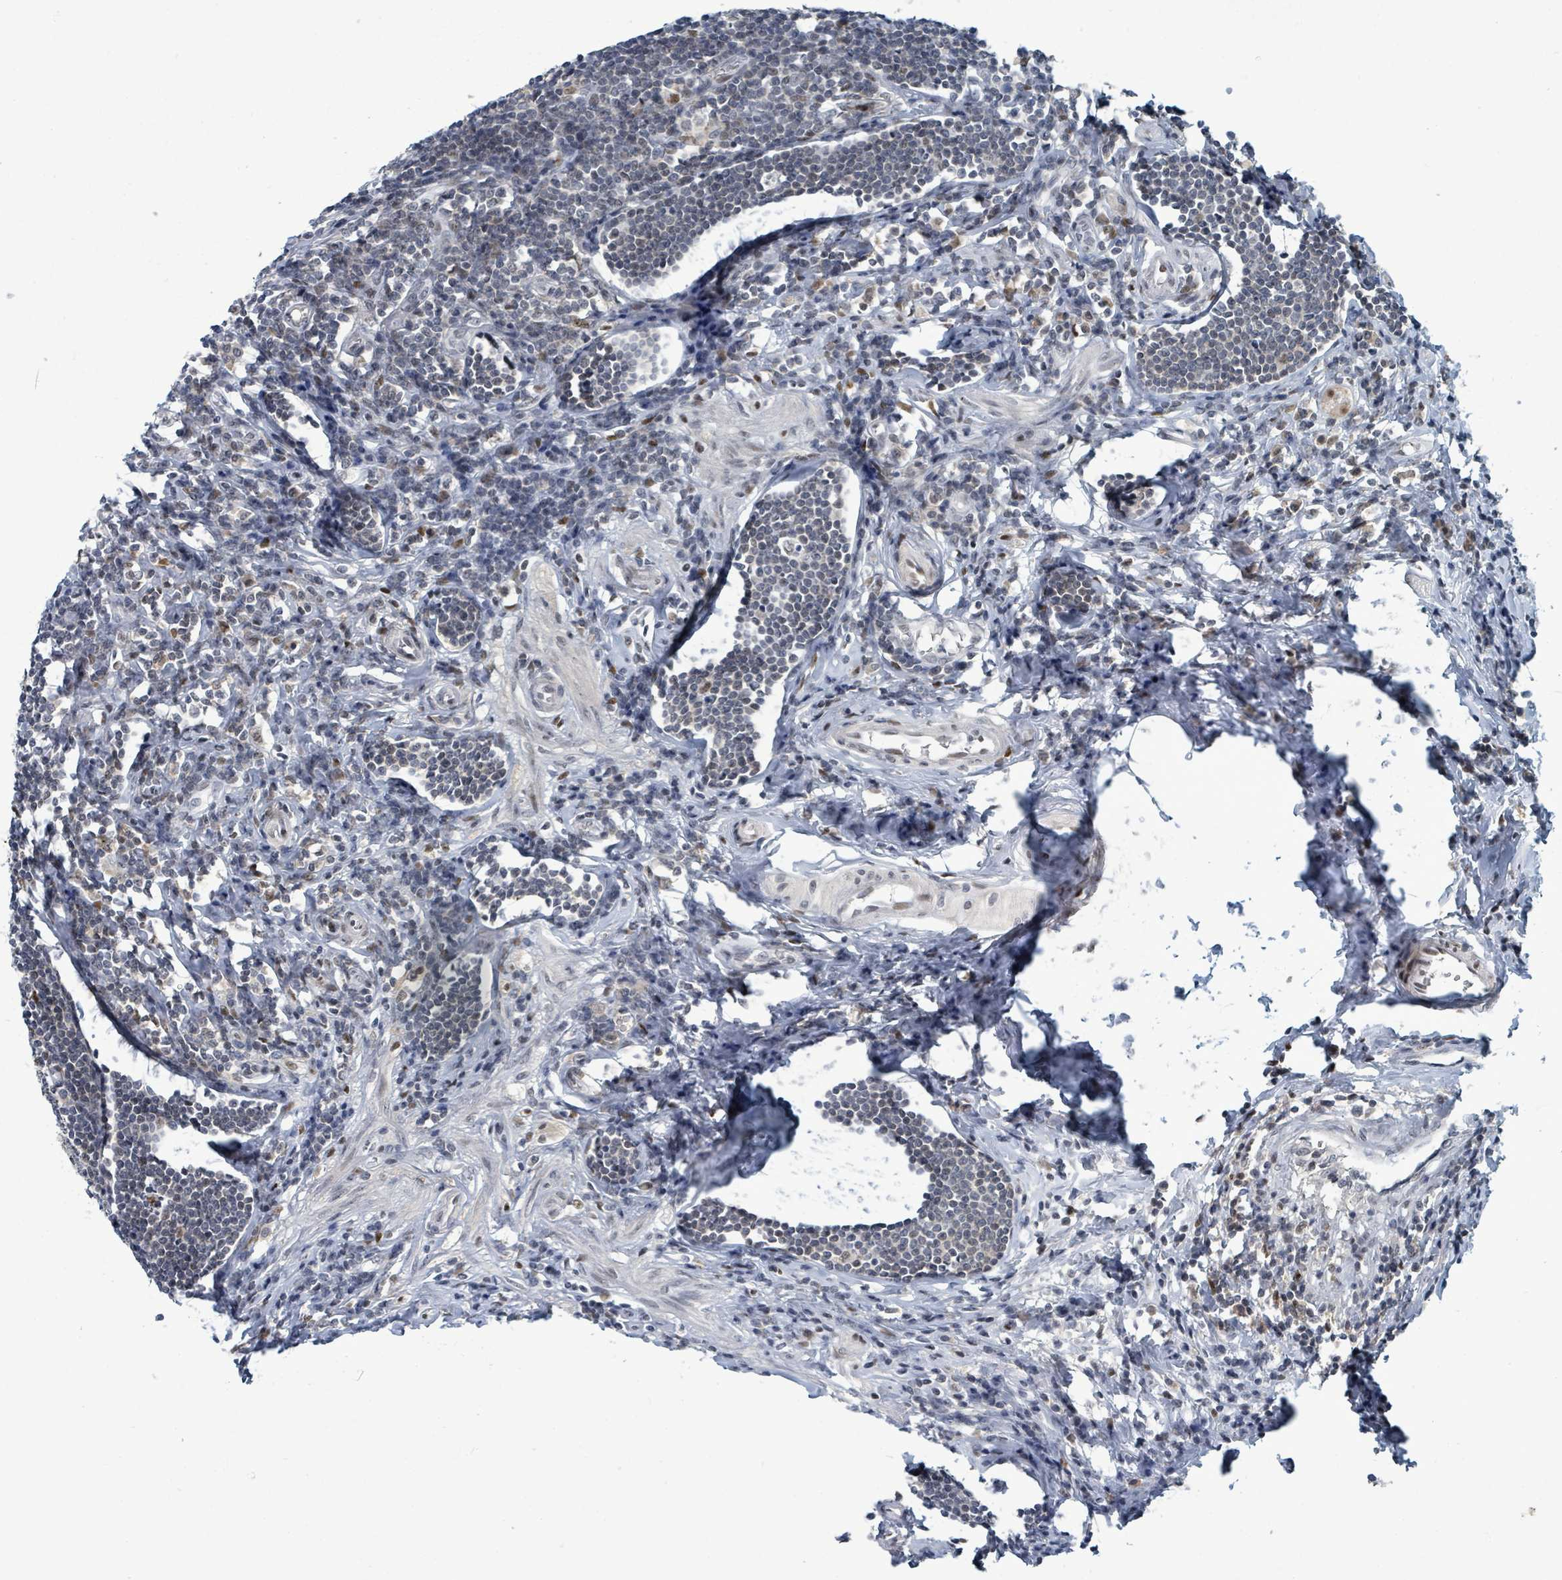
{"staining": {"intensity": "strong", "quantity": ">75%", "location": "nuclear"}, "tissue": "appendix", "cell_type": "Glandular cells", "image_type": "normal", "snomed": [{"axis": "morphology", "description": "Normal tissue, NOS"}, {"axis": "topography", "description": "Appendix"}], "caption": "Immunohistochemical staining of unremarkable human appendix displays strong nuclear protein expression in approximately >75% of glandular cells. The staining was performed using DAB (3,3'-diaminobenzidine), with brown indicating positive protein expression. Nuclei are stained blue with hematoxylin.", "gene": "UCK1", "patient": {"sex": "female", "age": 54}}